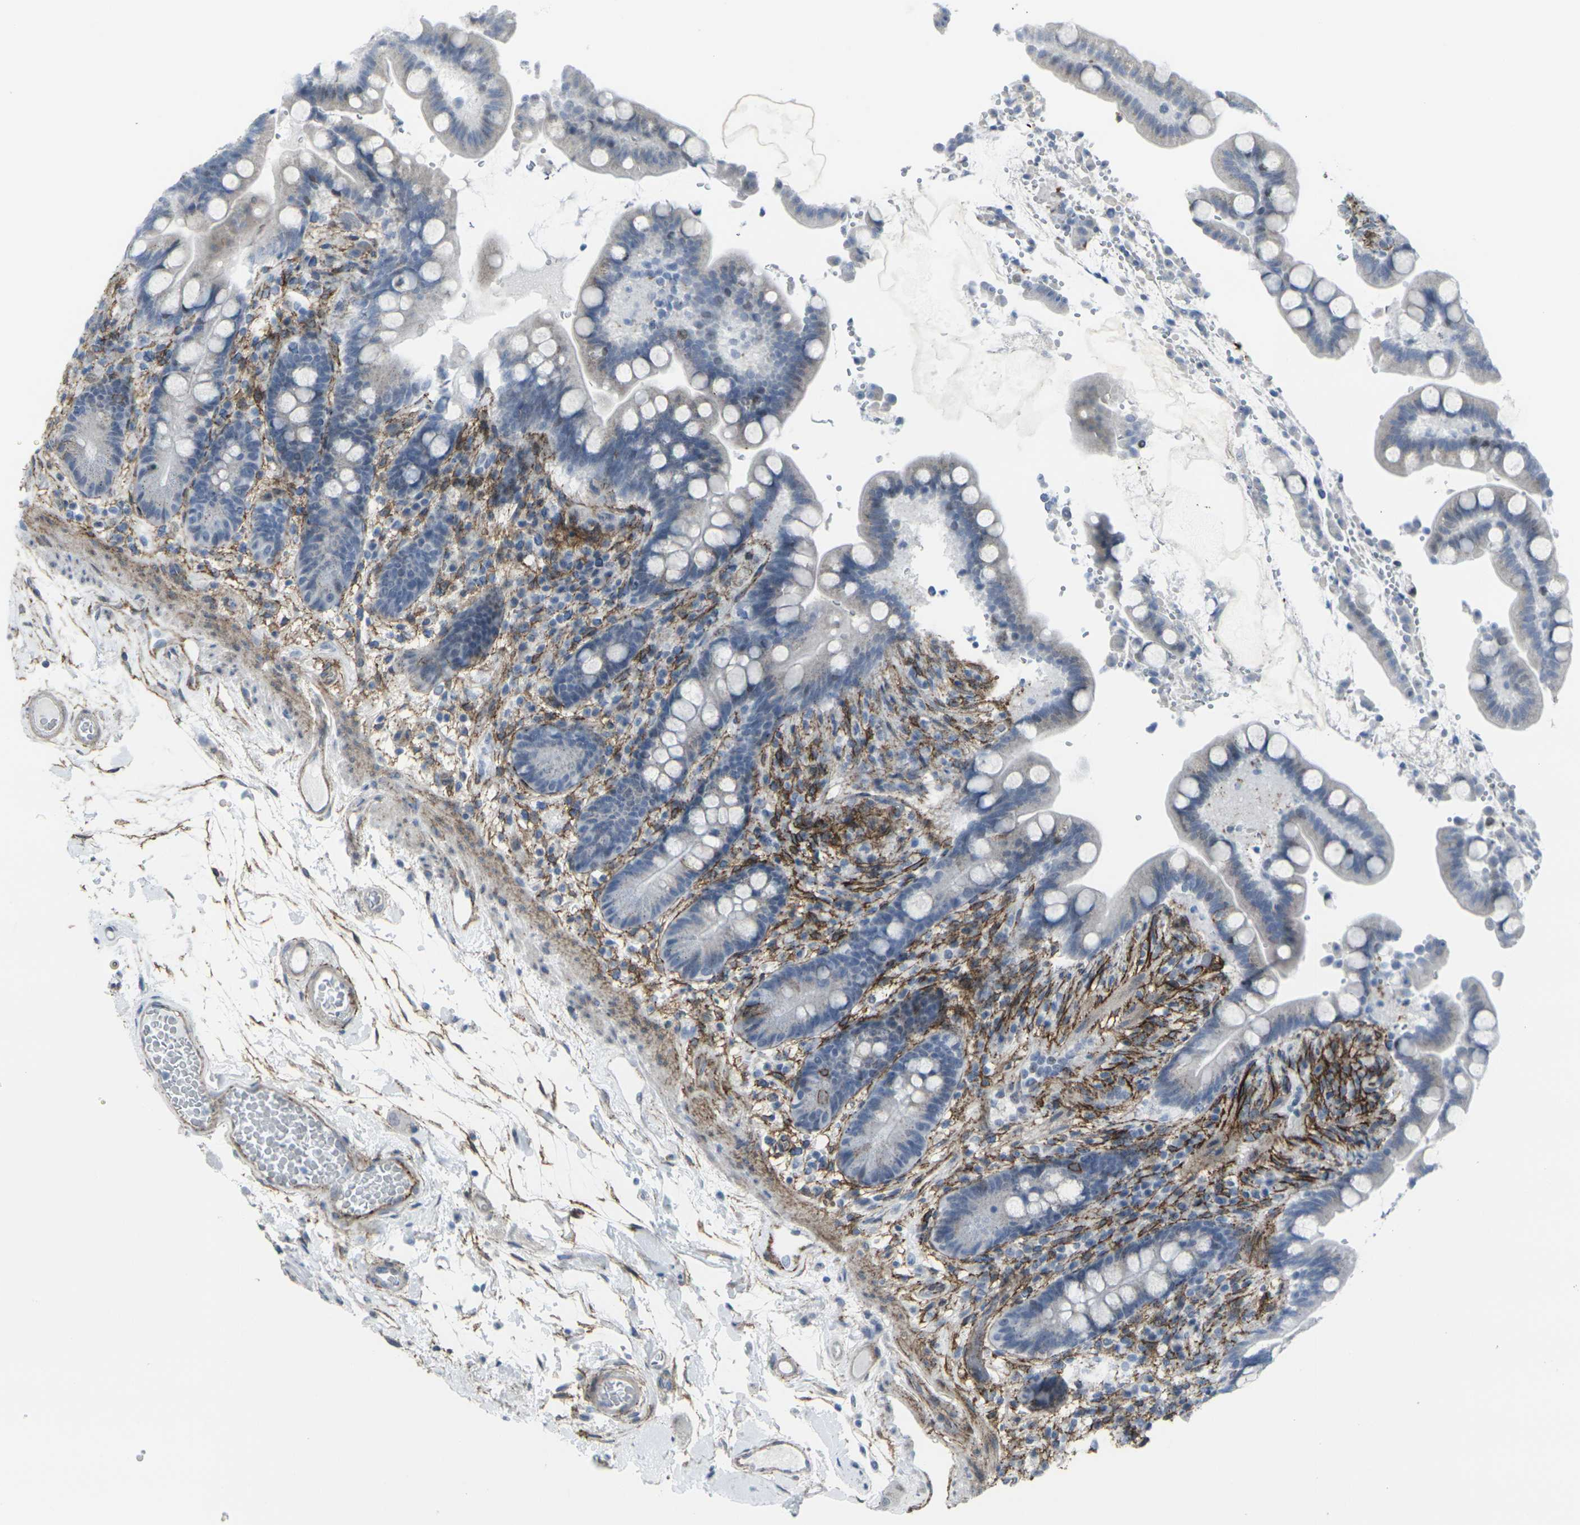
{"staining": {"intensity": "moderate", "quantity": ">75%", "location": "cytoplasmic/membranous"}, "tissue": "colon", "cell_type": "Endothelial cells", "image_type": "normal", "snomed": [{"axis": "morphology", "description": "Normal tissue, NOS"}, {"axis": "topography", "description": "Colon"}], "caption": "DAB immunohistochemical staining of benign human colon demonstrates moderate cytoplasmic/membranous protein expression in about >75% of endothelial cells.", "gene": "CDH11", "patient": {"sex": "male", "age": 73}}